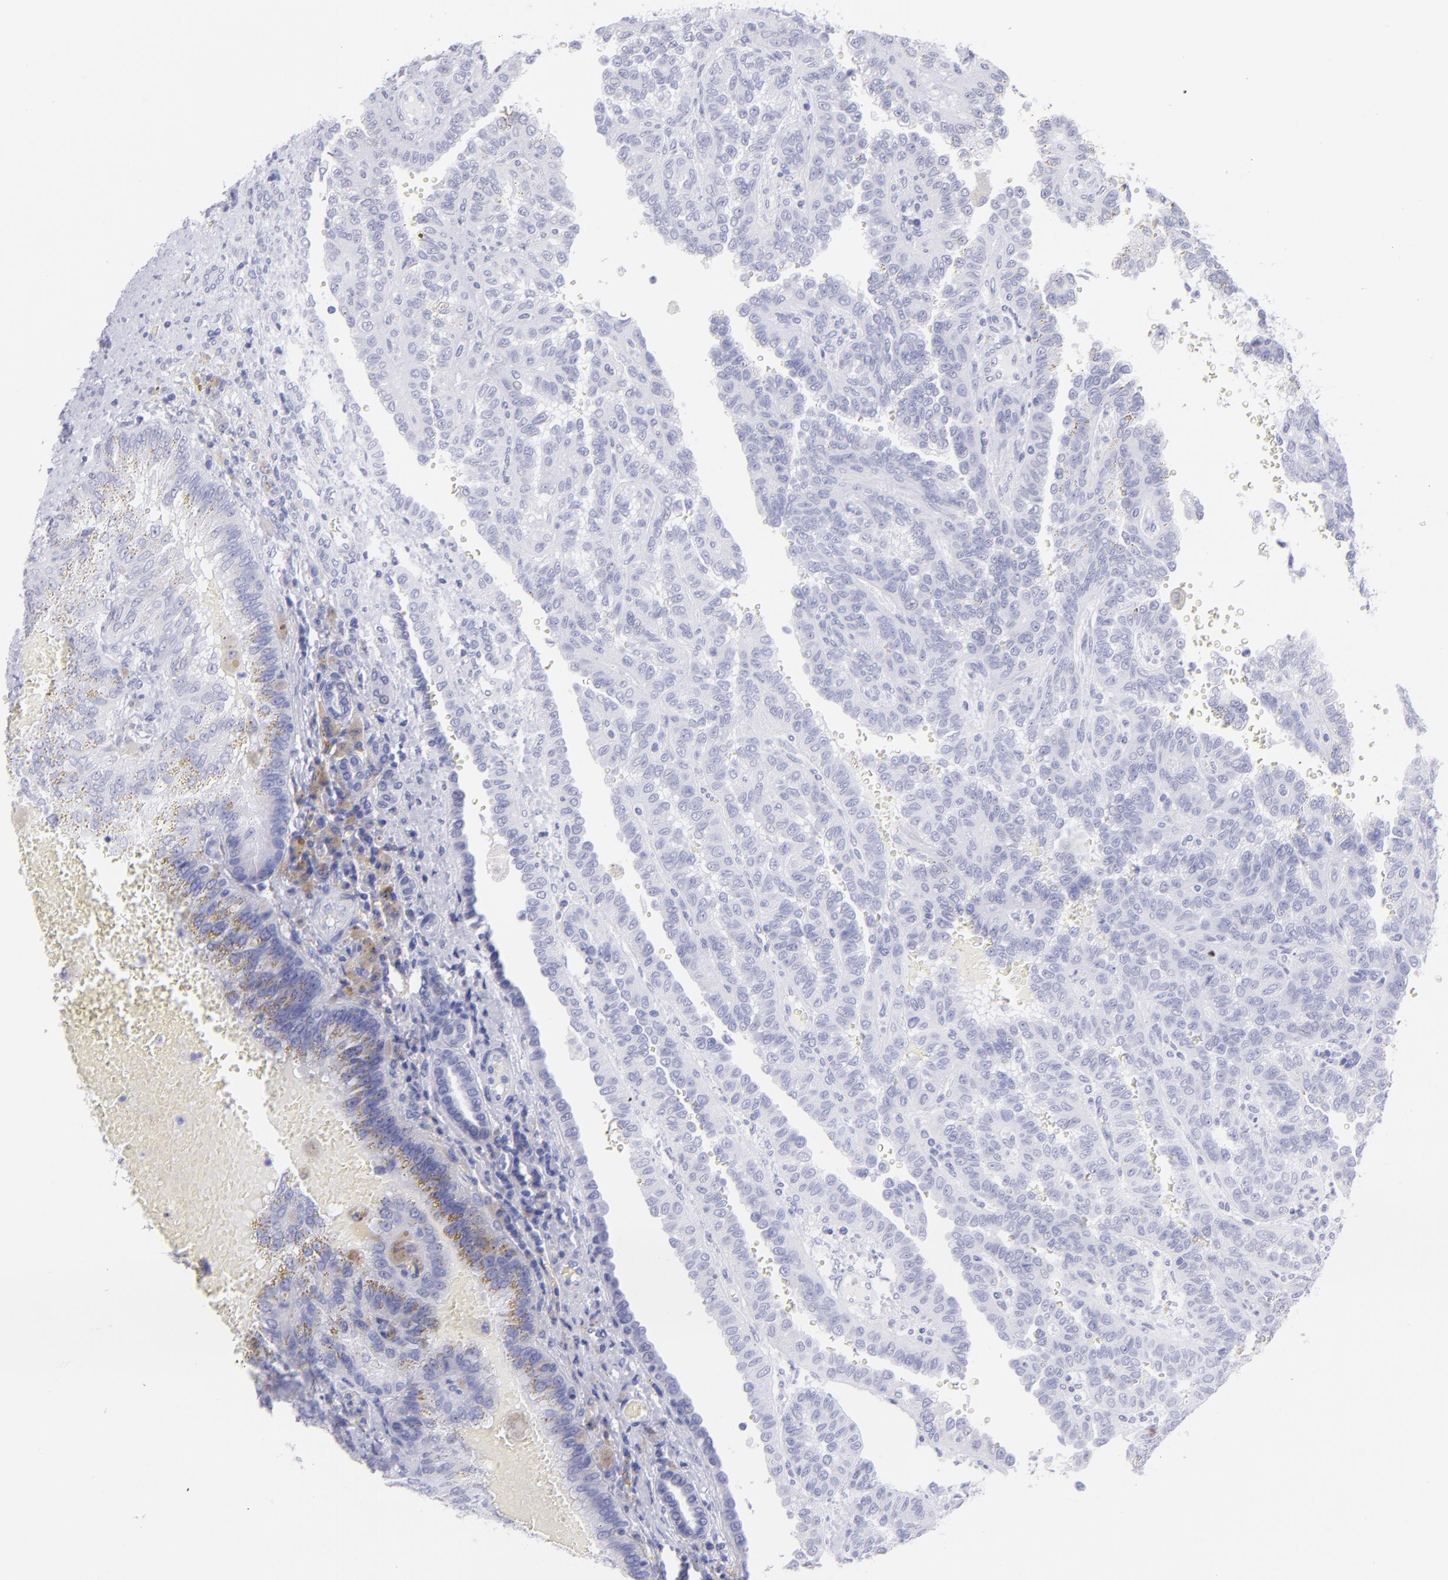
{"staining": {"intensity": "negative", "quantity": "none", "location": "none"}, "tissue": "renal cancer", "cell_type": "Tumor cells", "image_type": "cancer", "snomed": [{"axis": "morphology", "description": "Inflammation, NOS"}, {"axis": "morphology", "description": "Adenocarcinoma, NOS"}, {"axis": "topography", "description": "Kidney"}], "caption": "This is an IHC photomicrograph of human renal cancer (adenocarcinoma). There is no positivity in tumor cells.", "gene": "CNP", "patient": {"sex": "male", "age": 68}}